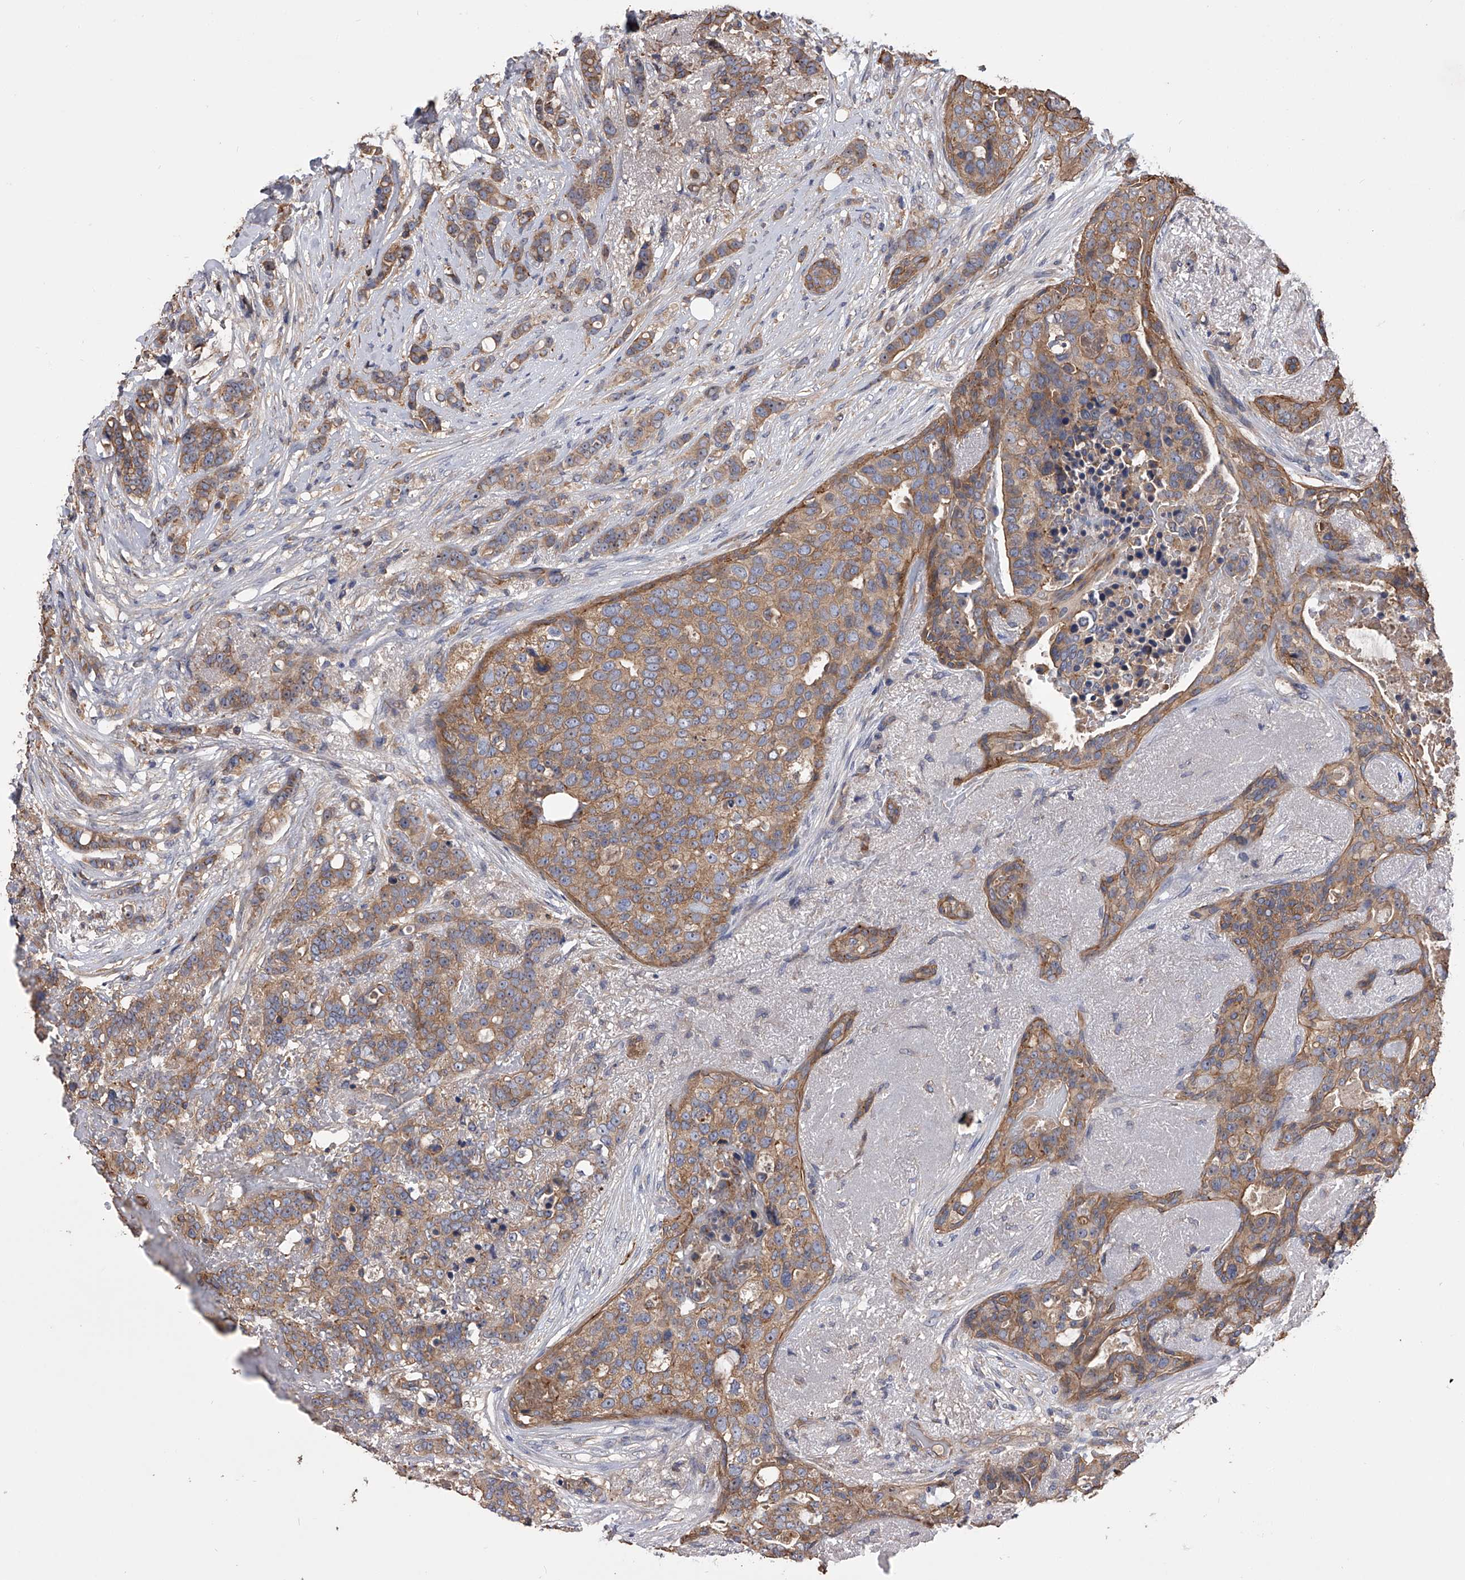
{"staining": {"intensity": "moderate", "quantity": ">75%", "location": "cytoplasmic/membranous"}, "tissue": "breast cancer", "cell_type": "Tumor cells", "image_type": "cancer", "snomed": [{"axis": "morphology", "description": "Lobular carcinoma"}, {"axis": "topography", "description": "Breast"}], "caption": "Moderate cytoplasmic/membranous protein positivity is seen in about >75% of tumor cells in breast cancer.", "gene": "CUL7", "patient": {"sex": "female", "age": 51}}